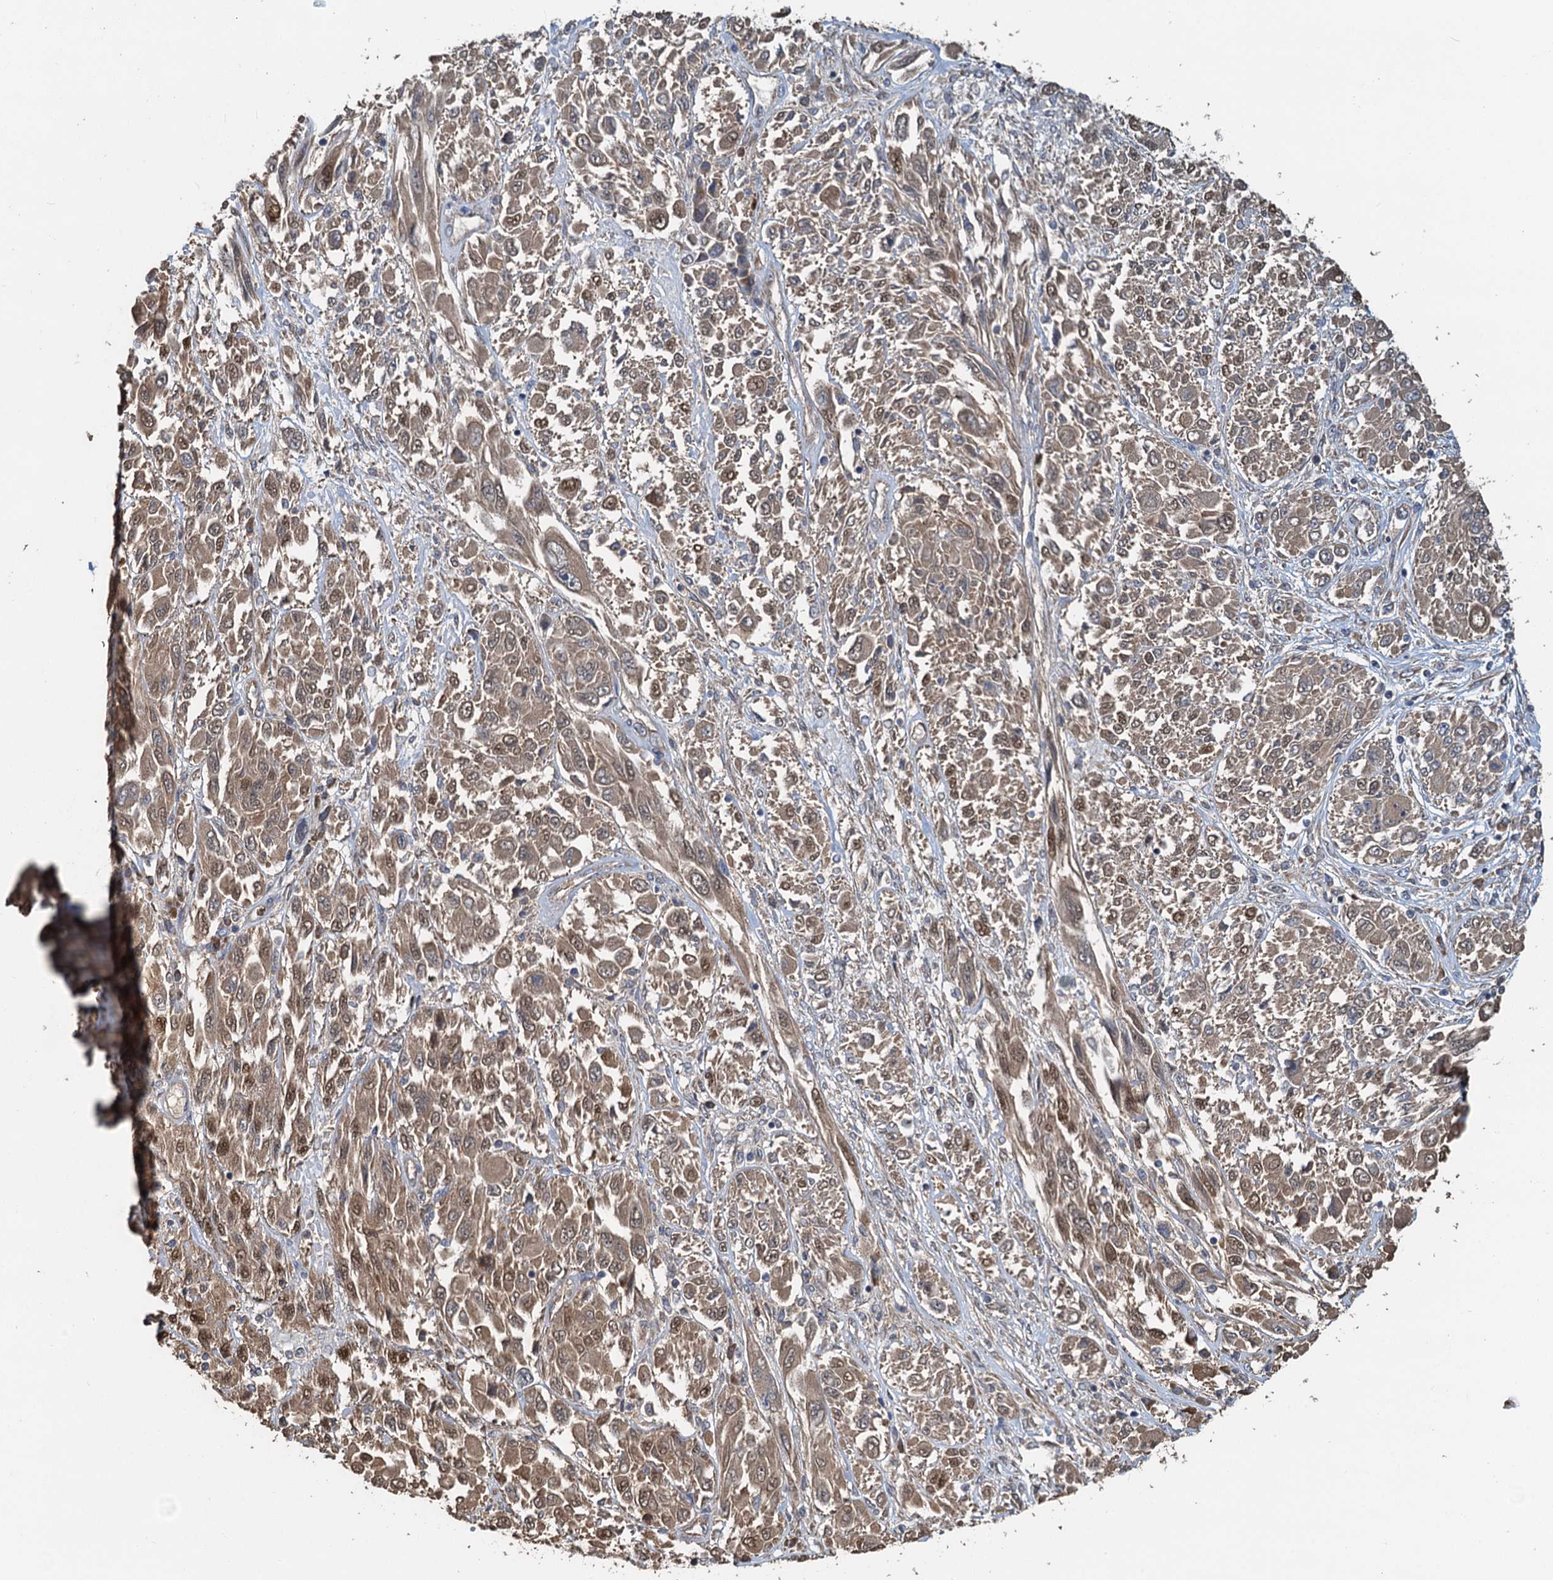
{"staining": {"intensity": "moderate", "quantity": ">75%", "location": "cytoplasmic/membranous,nuclear"}, "tissue": "melanoma", "cell_type": "Tumor cells", "image_type": "cancer", "snomed": [{"axis": "morphology", "description": "Malignant melanoma, NOS"}, {"axis": "topography", "description": "Skin"}], "caption": "Immunohistochemistry (IHC) micrograph of melanoma stained for a protein (brown), which shows medium levels of moderate cytoplasmic/membranous and nuclear positivity in approximately >75% of tumor cells.", "gene": "HYI", "patient": {"sex": "female", "age": 91}}